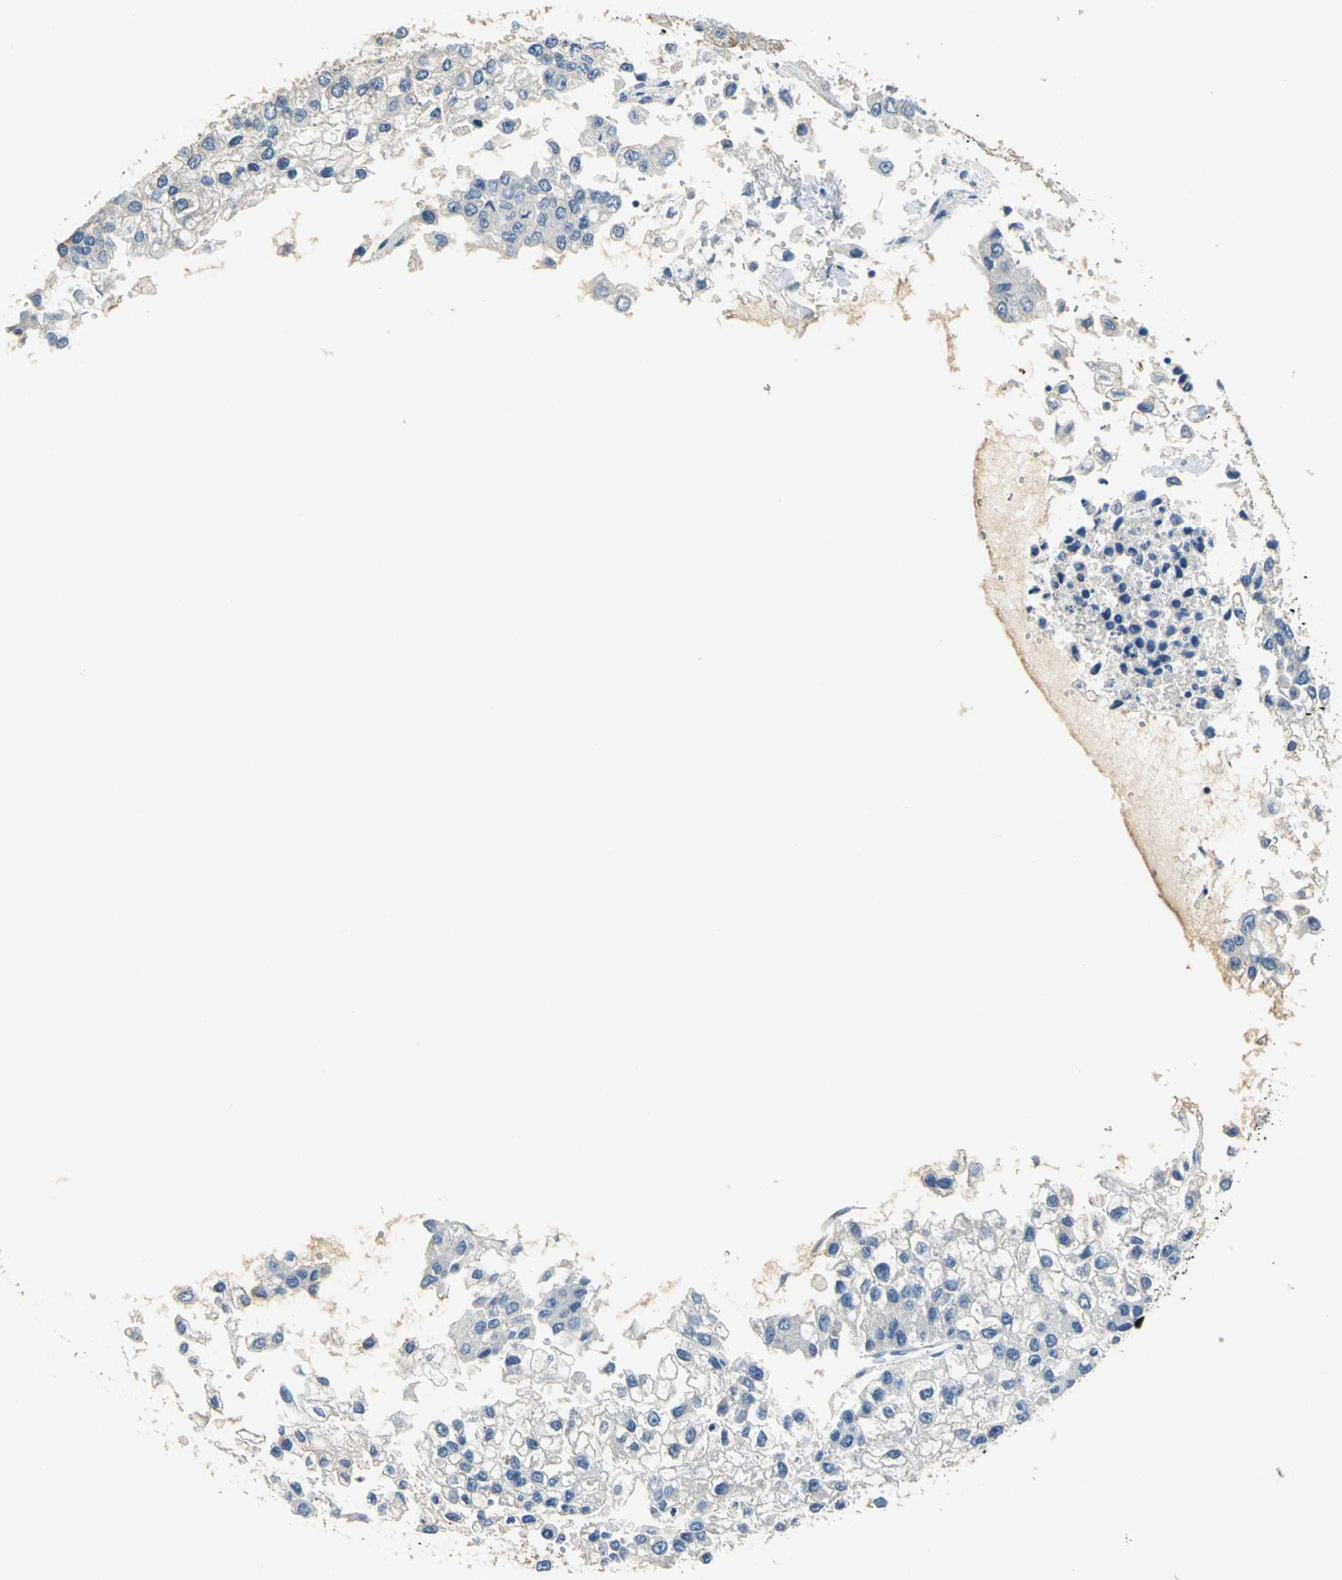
{"staining": {"intensity": "negative", "quantity": "none", "location": "none"}, "tissue": "liver cancer", "cell_type": "Tumor cells", "image_type": "cancer", "snomed": [{"axis": "morphology", "description": "Carcinoma, Hepatocellular, NOS"}, {"axis": "topography", "description": "Liver"}], "caption": "Human liver hepatocellular carcinoma stained for a protein using immunohistochemistry demonstrates no staining in tumor cells.", "gene": "GYG2", "patient": {"sex": "female", "age": 66}}